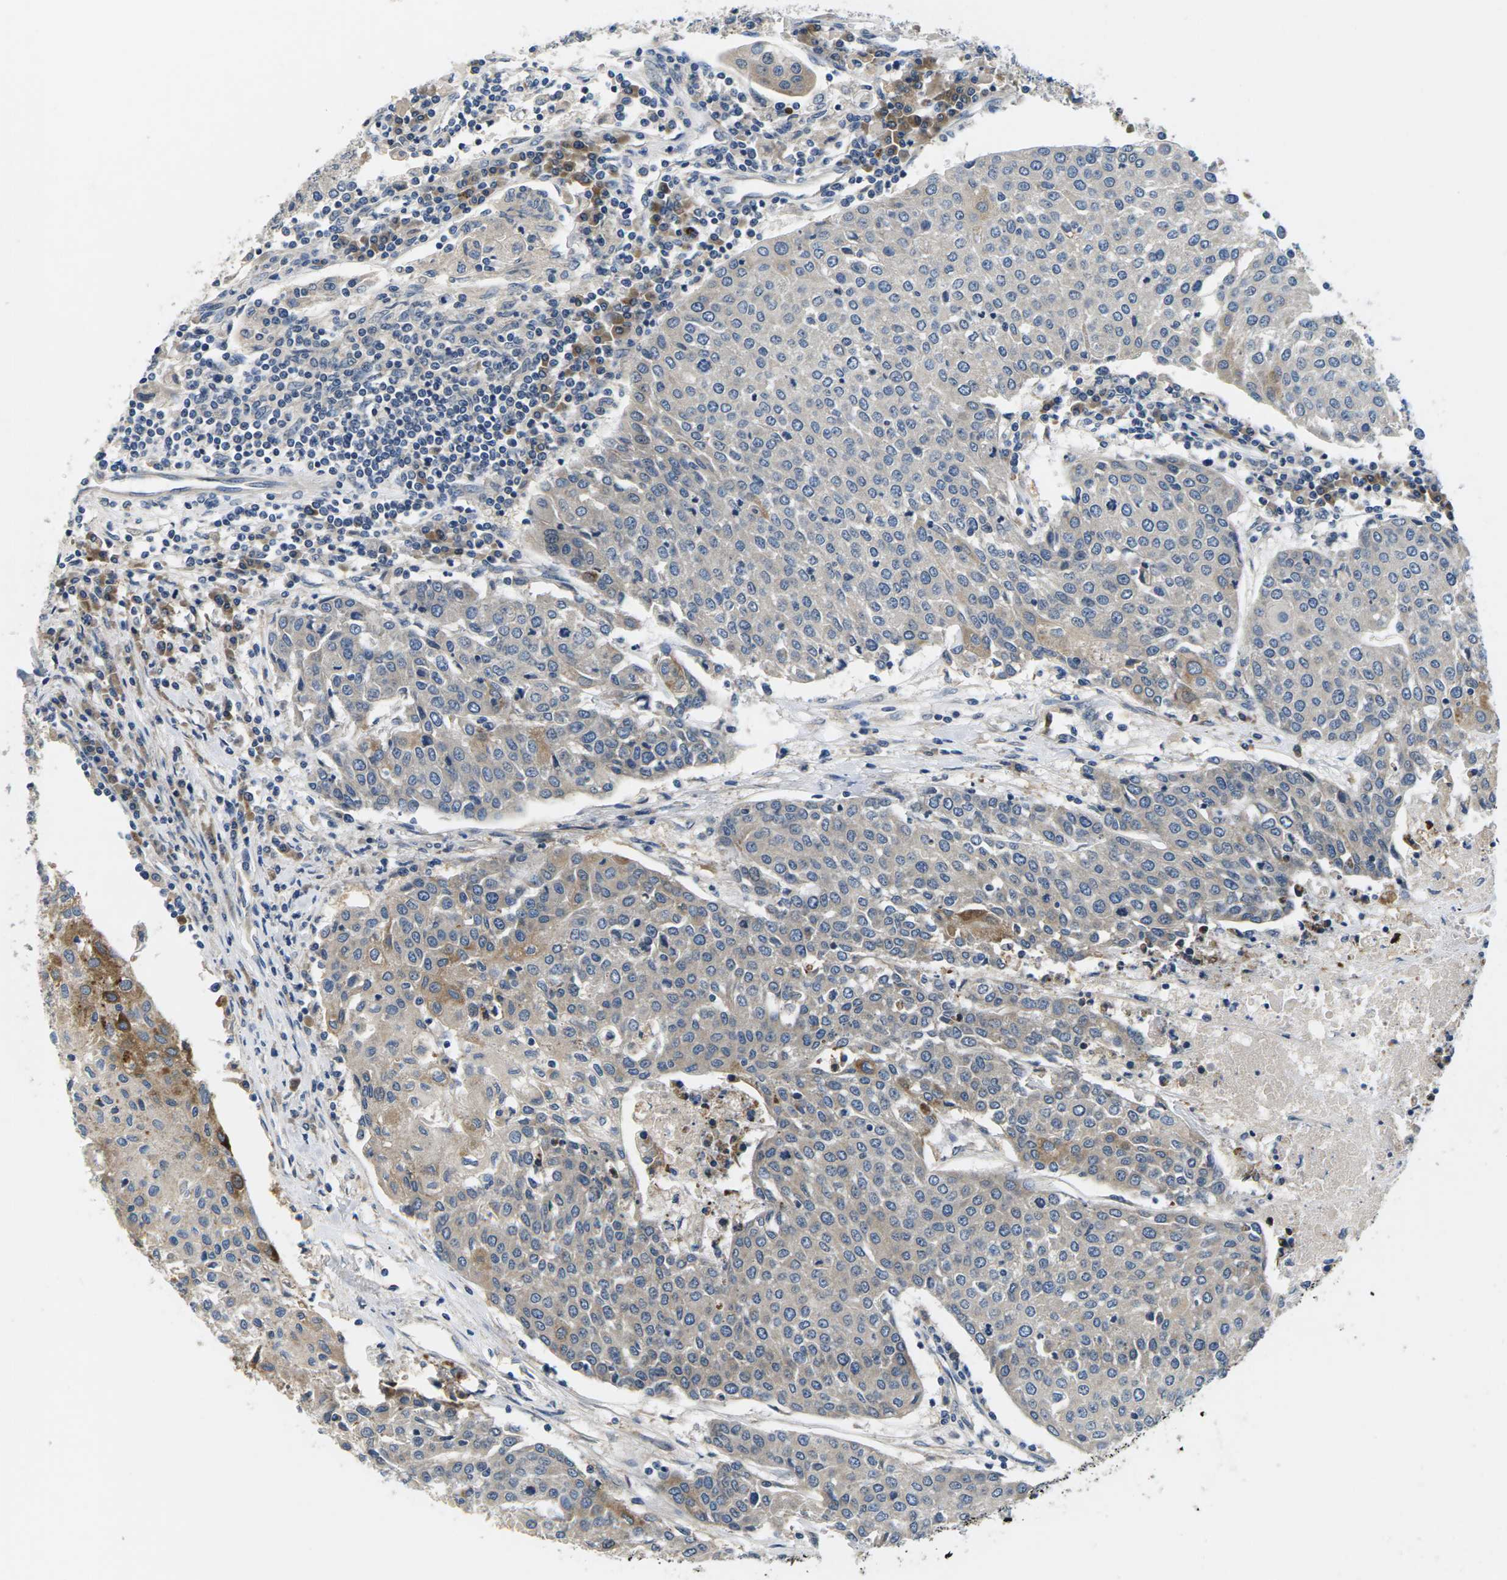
{"staining": {"intensity": "moderate", "quantity": "<25%", "location": "cytoplasmic/membranous"}, "tissue": "urothelial cancer", "cell_type": "Tumor cells", "image_type": "cancer", "snomed": [{"axis": "morphology", "description": "Urothelial carcinoma, High grade"}, {"axis": "topography", "description": "Urinary bladder"}], "caption": "DAB (3,3'-diaminobenzidine) immunohistochemical staining of urothelial carcinoma (high-grade) exhibits moderate cytoplasmic/membranous protein expression in approximately <25% of tumor cells. The staining was performed using DAB, with brown indicating positive protein expression. Nuclei are stained blue with hematoxylin.", "gene": "ERGIC3", "patient": {"sex": "female", "age": 85}}